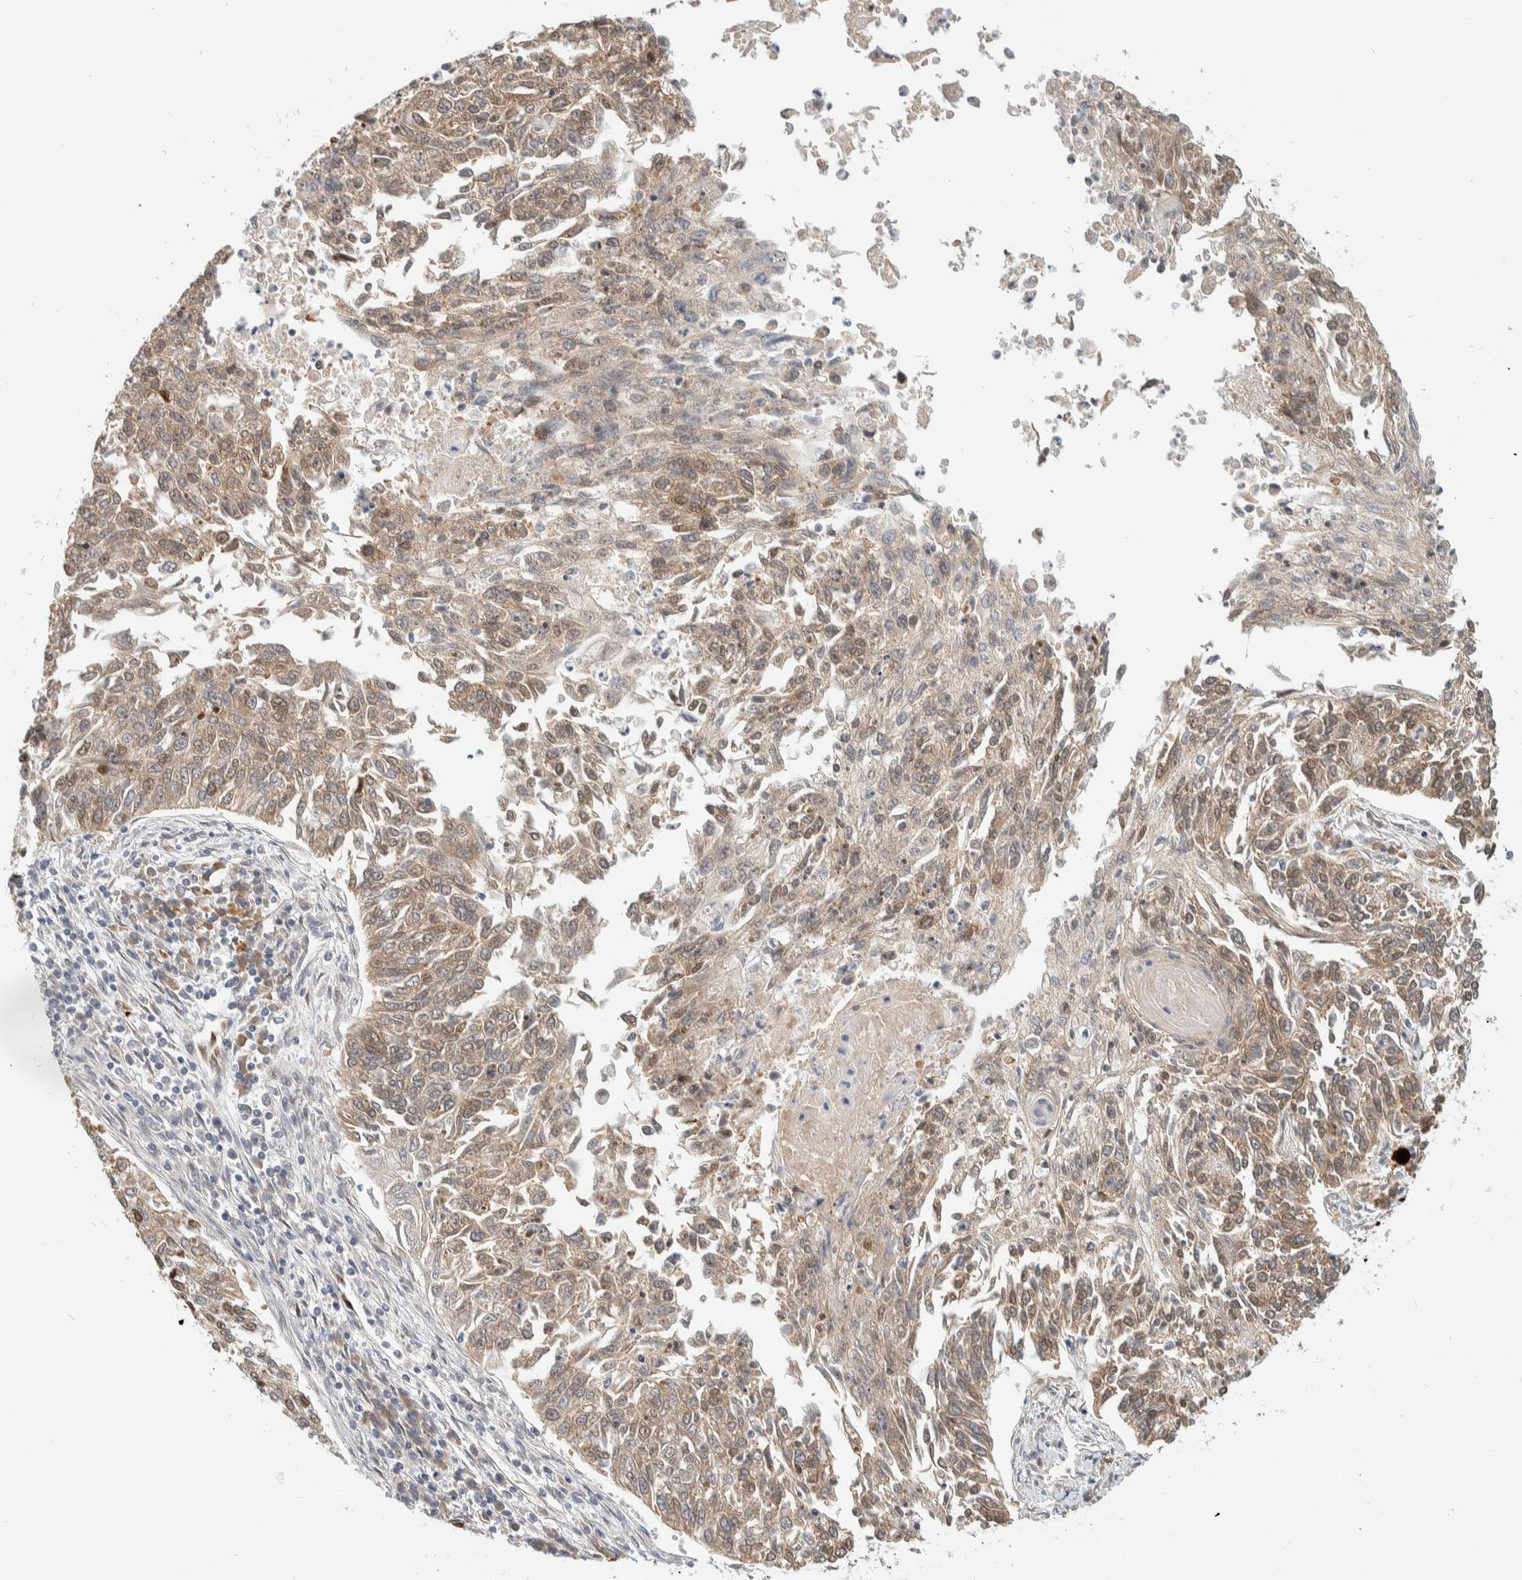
{"staining": {"intensity": "moderate", "quantity": ">75%", "location": "cytoplasmic/membranous,nuclear"}, "tissue": "lung cancer", "cell_type": "Tumor cells", "image_type": "cancer", "snomed": [{"axis": "morphology", "description": "Normal tissue, NOS"}, {"axis": "morphology", "description": "Squamous cell carcinoma, NOS"}, {"axis": "topography", "description": "Cartilage tissue"}, {"axis": "topography", "description": "Bronchus"}, {"axis": "topography", "description": "Lung"}], "caption": "High-magnification brightfield microscopy of lung squamous cell carcinoma stained with DAB (3,3'-diaminobenzidine) (brown) and counterstained with hematoxylin (blue). tumor cells exhibit moderate cytoplasmic/membranous and nuclear expression is seen in about>75% of cells. The staining was performed using DAB to visualize the protein expression in brown, while the nuclei were stained in blue with hematoxylin (Magnification: 20x).", "gene": "PUS7", "patient": {"sex": "female", "age": 49}}